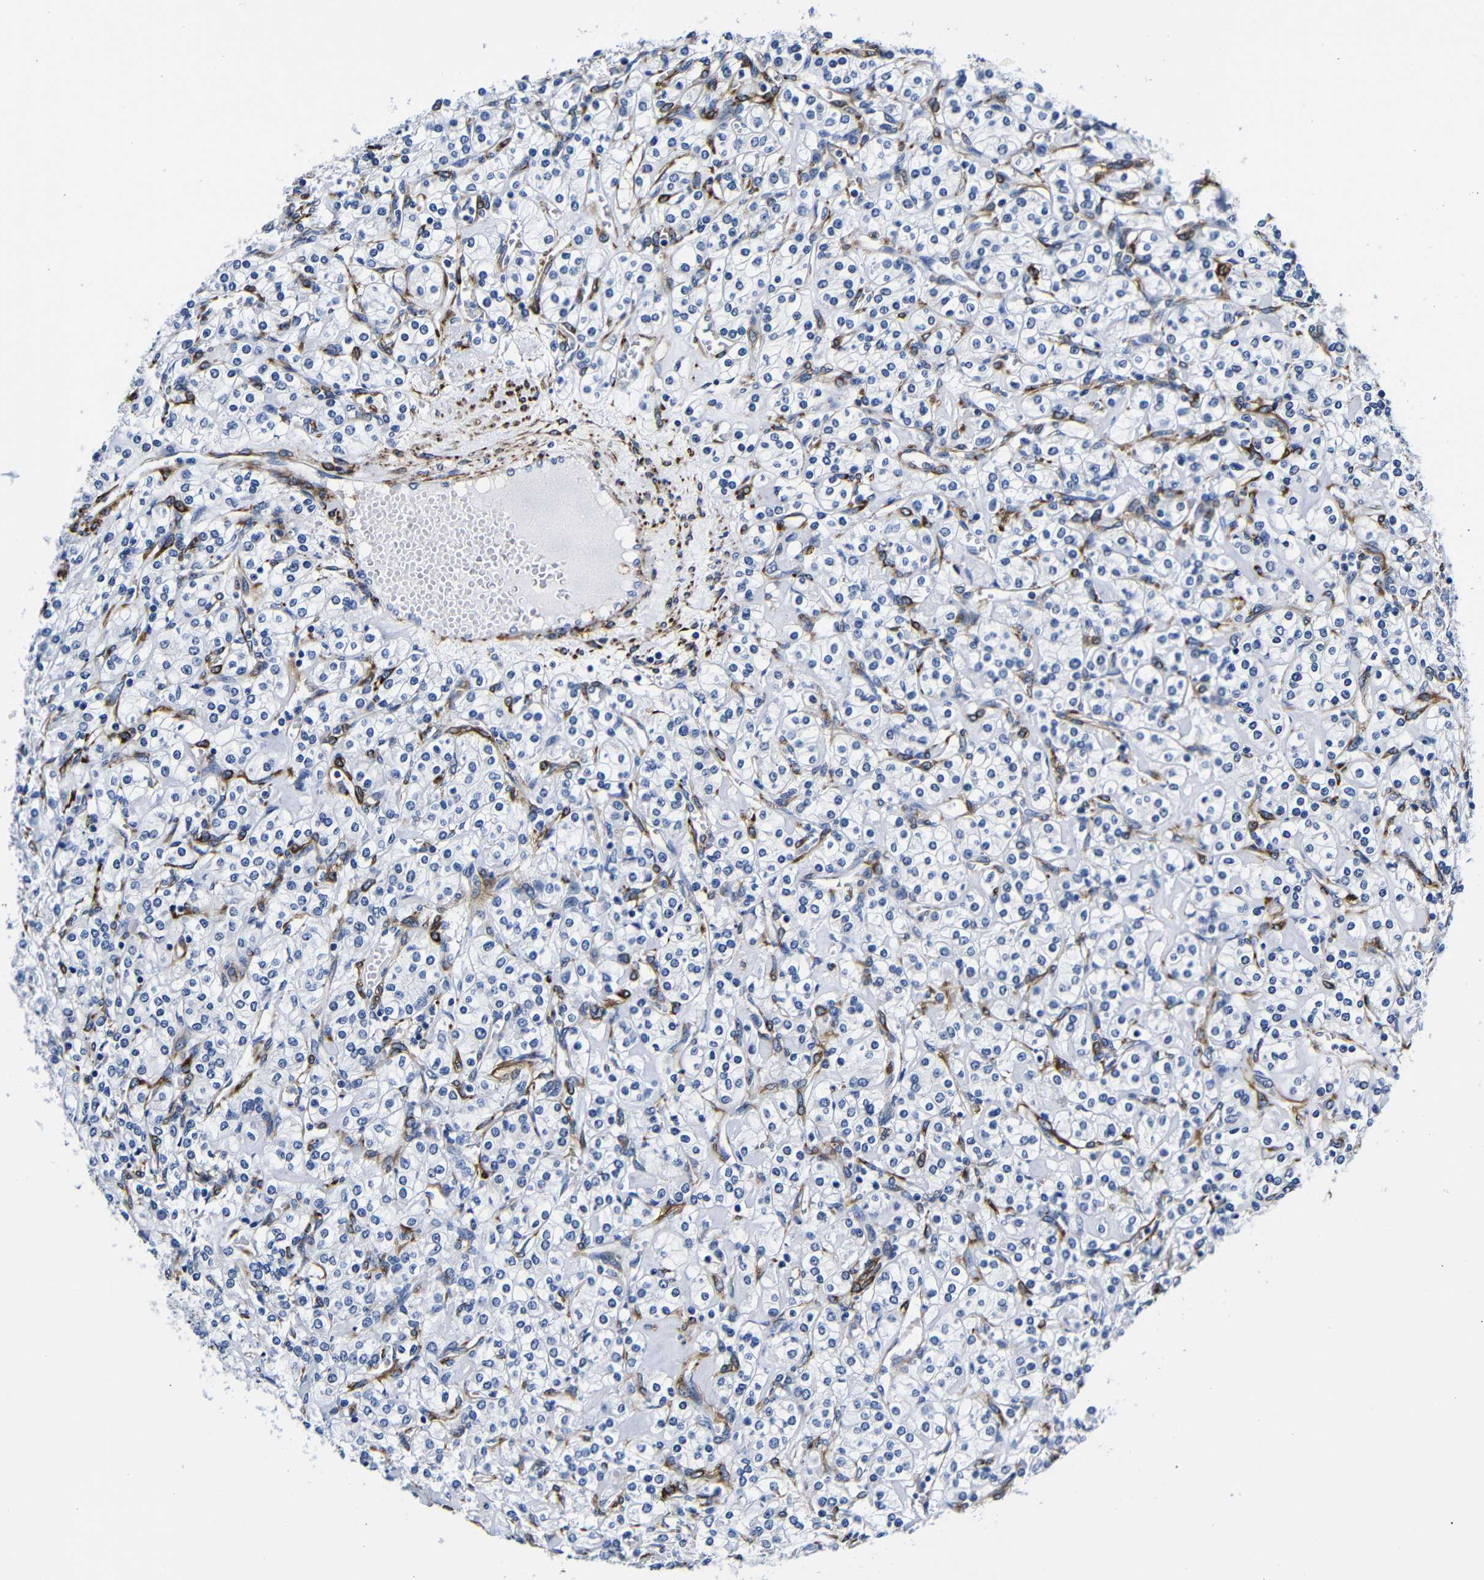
{"staining": {"intensity": "negative", "quantity": "none", "location": "none"}, "tissue": "renal cancer", "cell_type": "Tumor cells", "image_type": "cancer", "snomed": [{"axis": "morphology", "description": "Adenocarcinoma, NOS"}, {"axis": "topography", "description": "Kidney"}], "caption": "Immunohistochemistry (IHC) of renal adenocarcinoma displays no expression in tumor cells.", "gene": "LRIG1", "patient": {"sex": "male", "age": 77}}